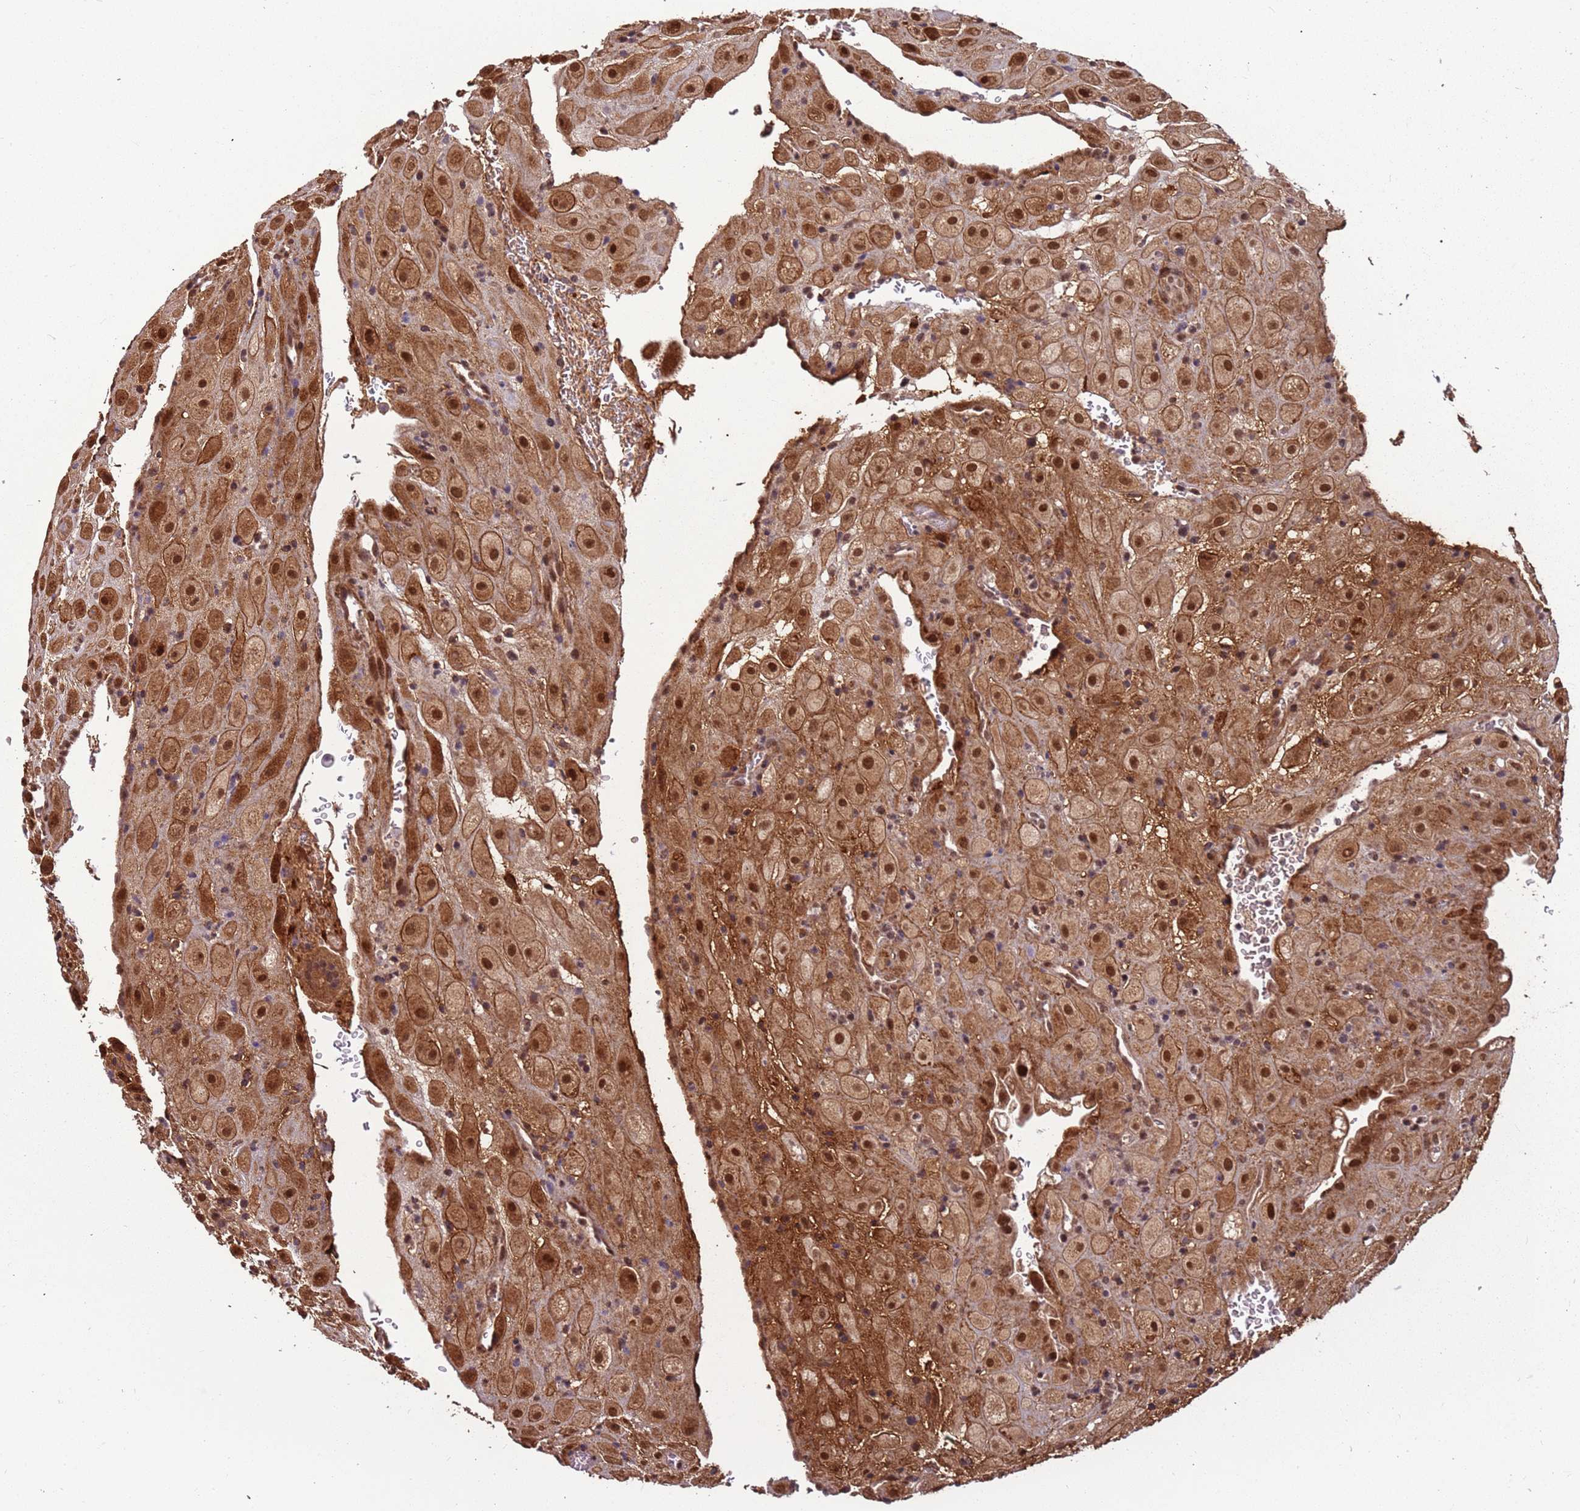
{"staining": {"intensity": "strong", "quantity": ">75%", "location": "cytoplasmic/membranous,nuclear"}, "tissue": "placenta", "cell_type": "Decidual cells", "image_type": "normal", "snomed": [{"axis": "morphology", "description": "Normal tissue, NOS"}, {"axis": "topography", "description": "Placenta"}], "caption": "Unremarkable placenta was stained to show a protein in brown. There is high levels of strong cytoplasmic/membranous,nuclear expression in about >75% of decidual cells.", "gene": "POLR3H", "patient": {"sex": "female", "age": 35}}